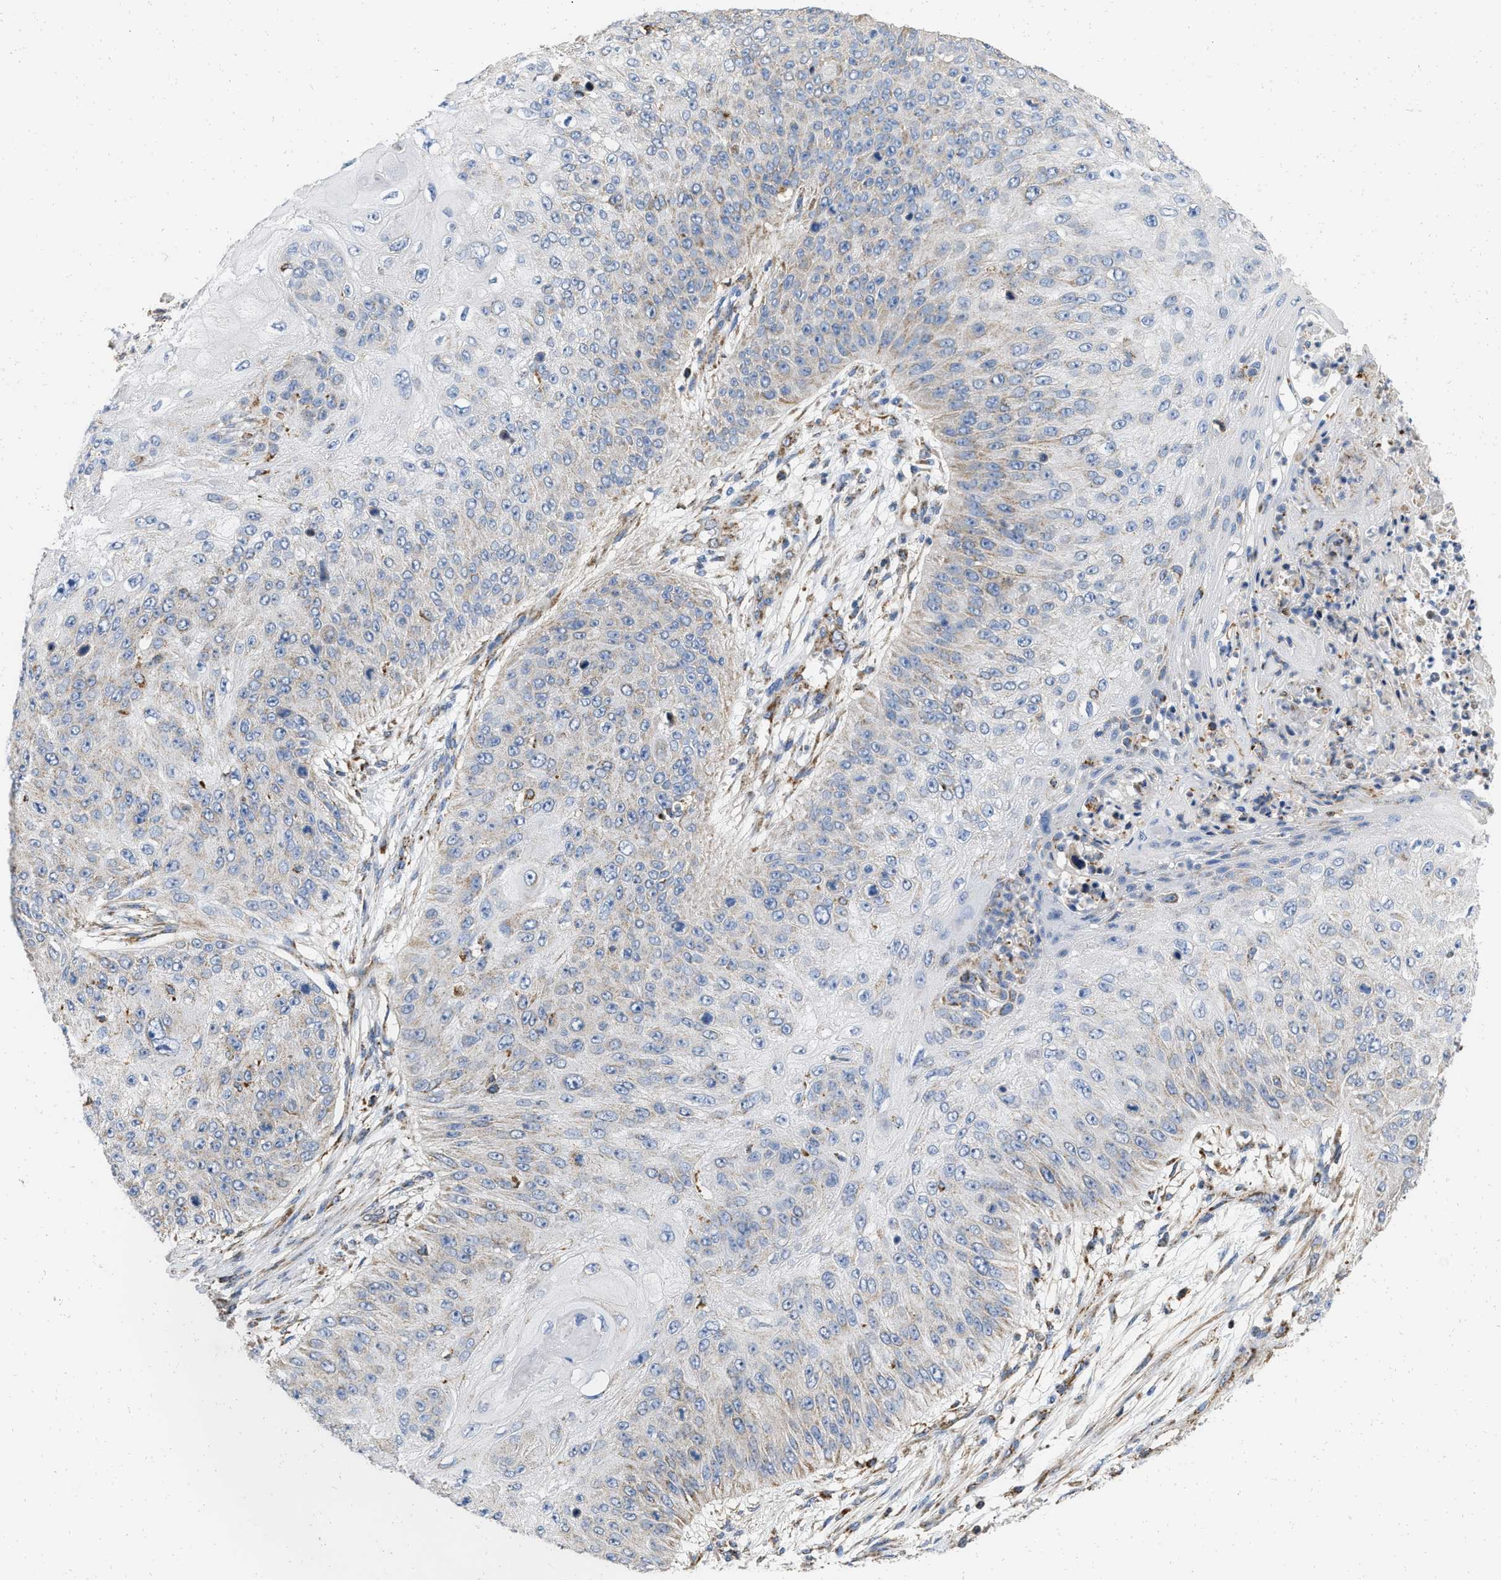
{"staining": {"intensity": "weak", "quantity": "<25%", "location": "cytoplasmic/membranous"}, "tissue": "skin cancer", "cell_type": "Tumor cells", "image_type": "cancer", "snomed": [{"axis": "morphology", "description": "Squamous cell carcinoma, NOS"}, {"axis": "topography", "description": "Skin"}], "caption": "Tumor cells are negative for brown protein staining in skin cancer (squamous cell carcinoma).", "gene": "GRB10", "patient": {"sex": "female", "age": 80}}